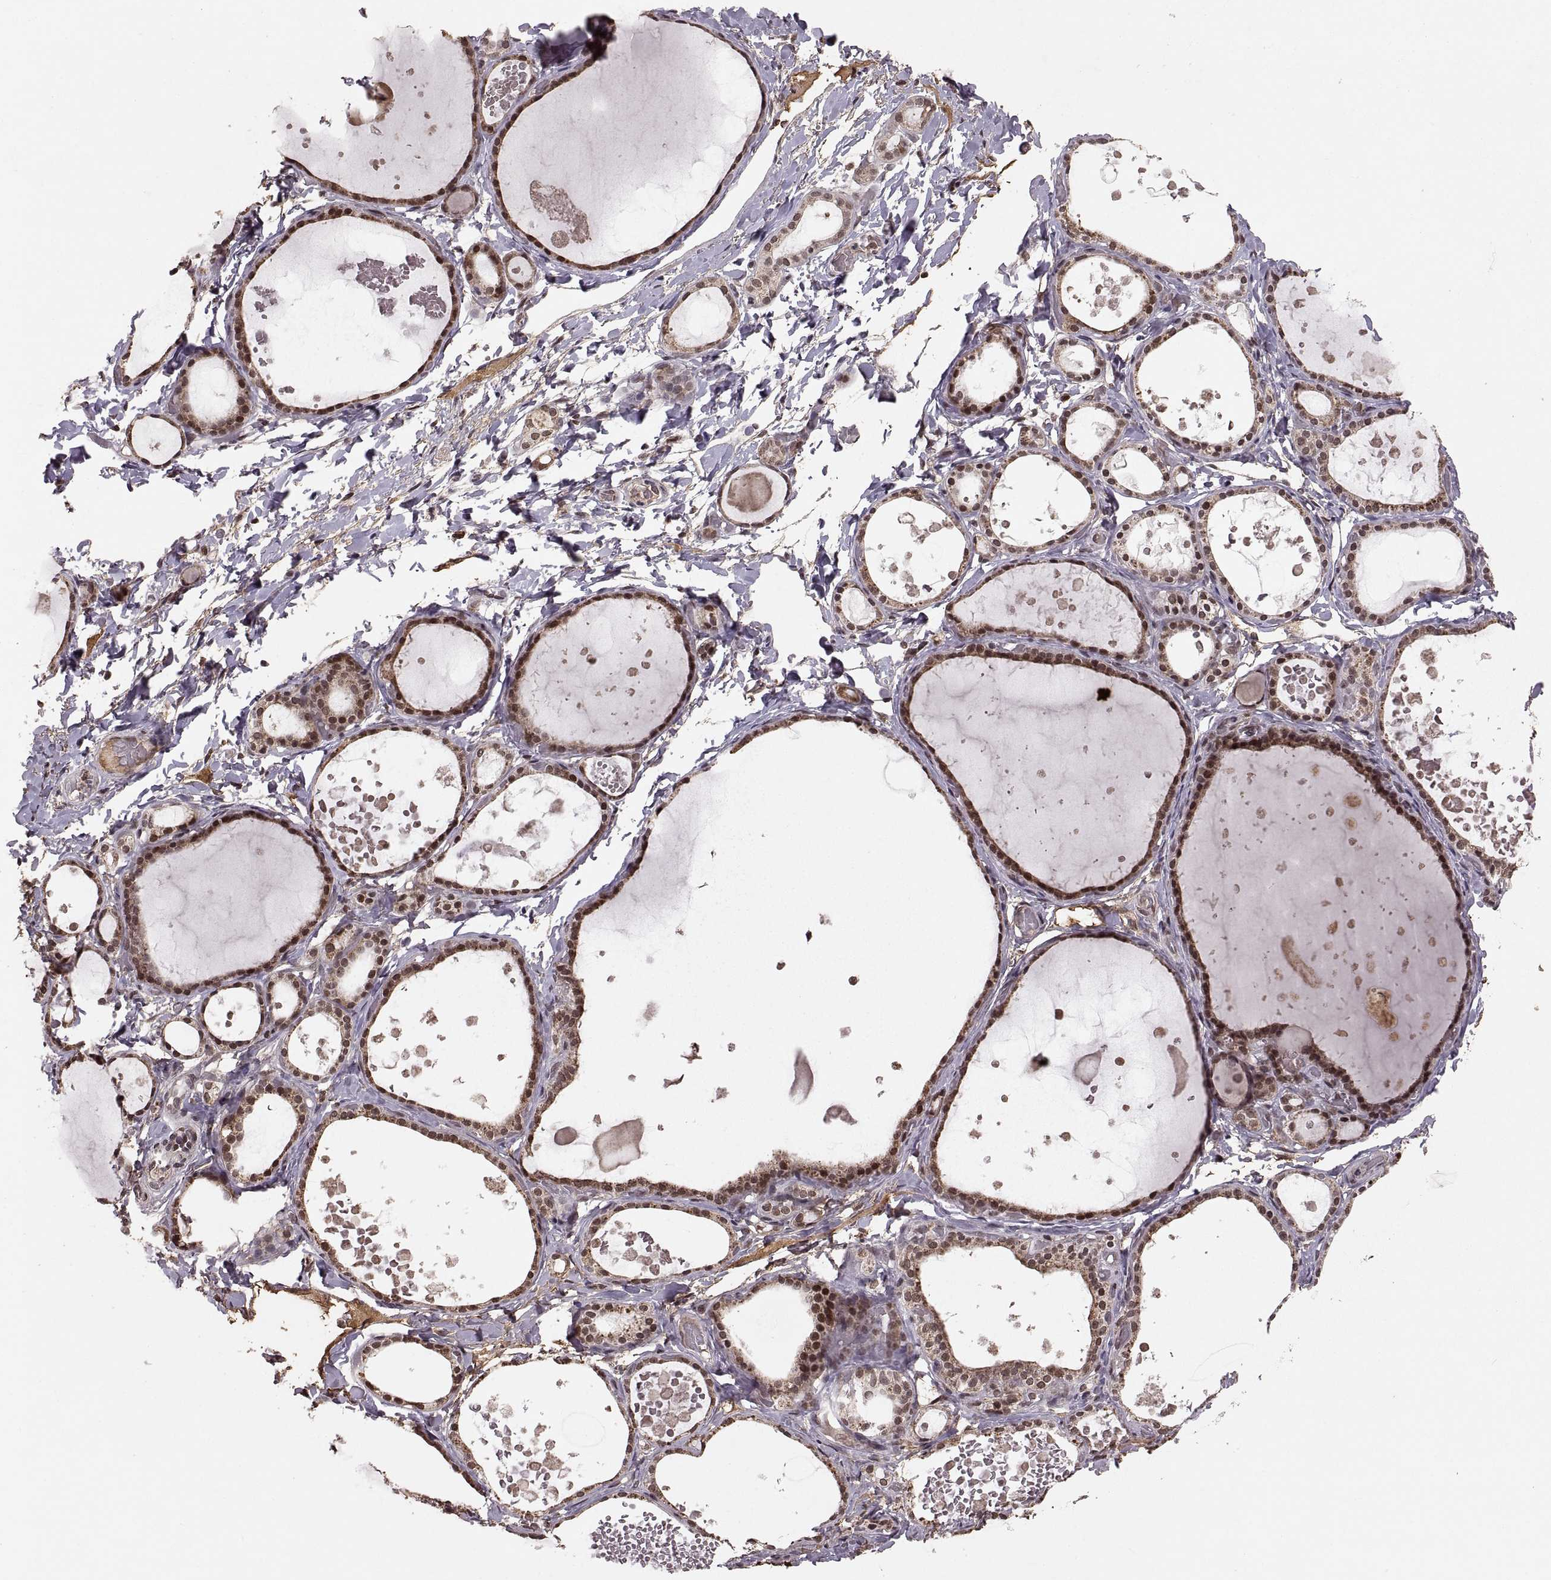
{"staining": {"intensity": "moderate", "quantity": ">75%", "location": "cytoplasmic/membranous,nuclear"}, "tissue": "thyroid gland", "cell_type": "Glandular cells", "image_type": "normal", "snomed": [{"axis": "morphology", "description": "Normal tissue, NOS"}, {"axis": "topography", "description": "Thyroid gland"}], "caption": "Immunohistochemical staining of benign thyroid gland reveals medium levels of moderate cytoplasmic/membranous,nuclear staining in approximately >75% of glandular cells. (DAB = brown stain, brightfield microscopy at high magnification).", "gene": "RFT1", "patient": {"sex": "female", "age": 56}}